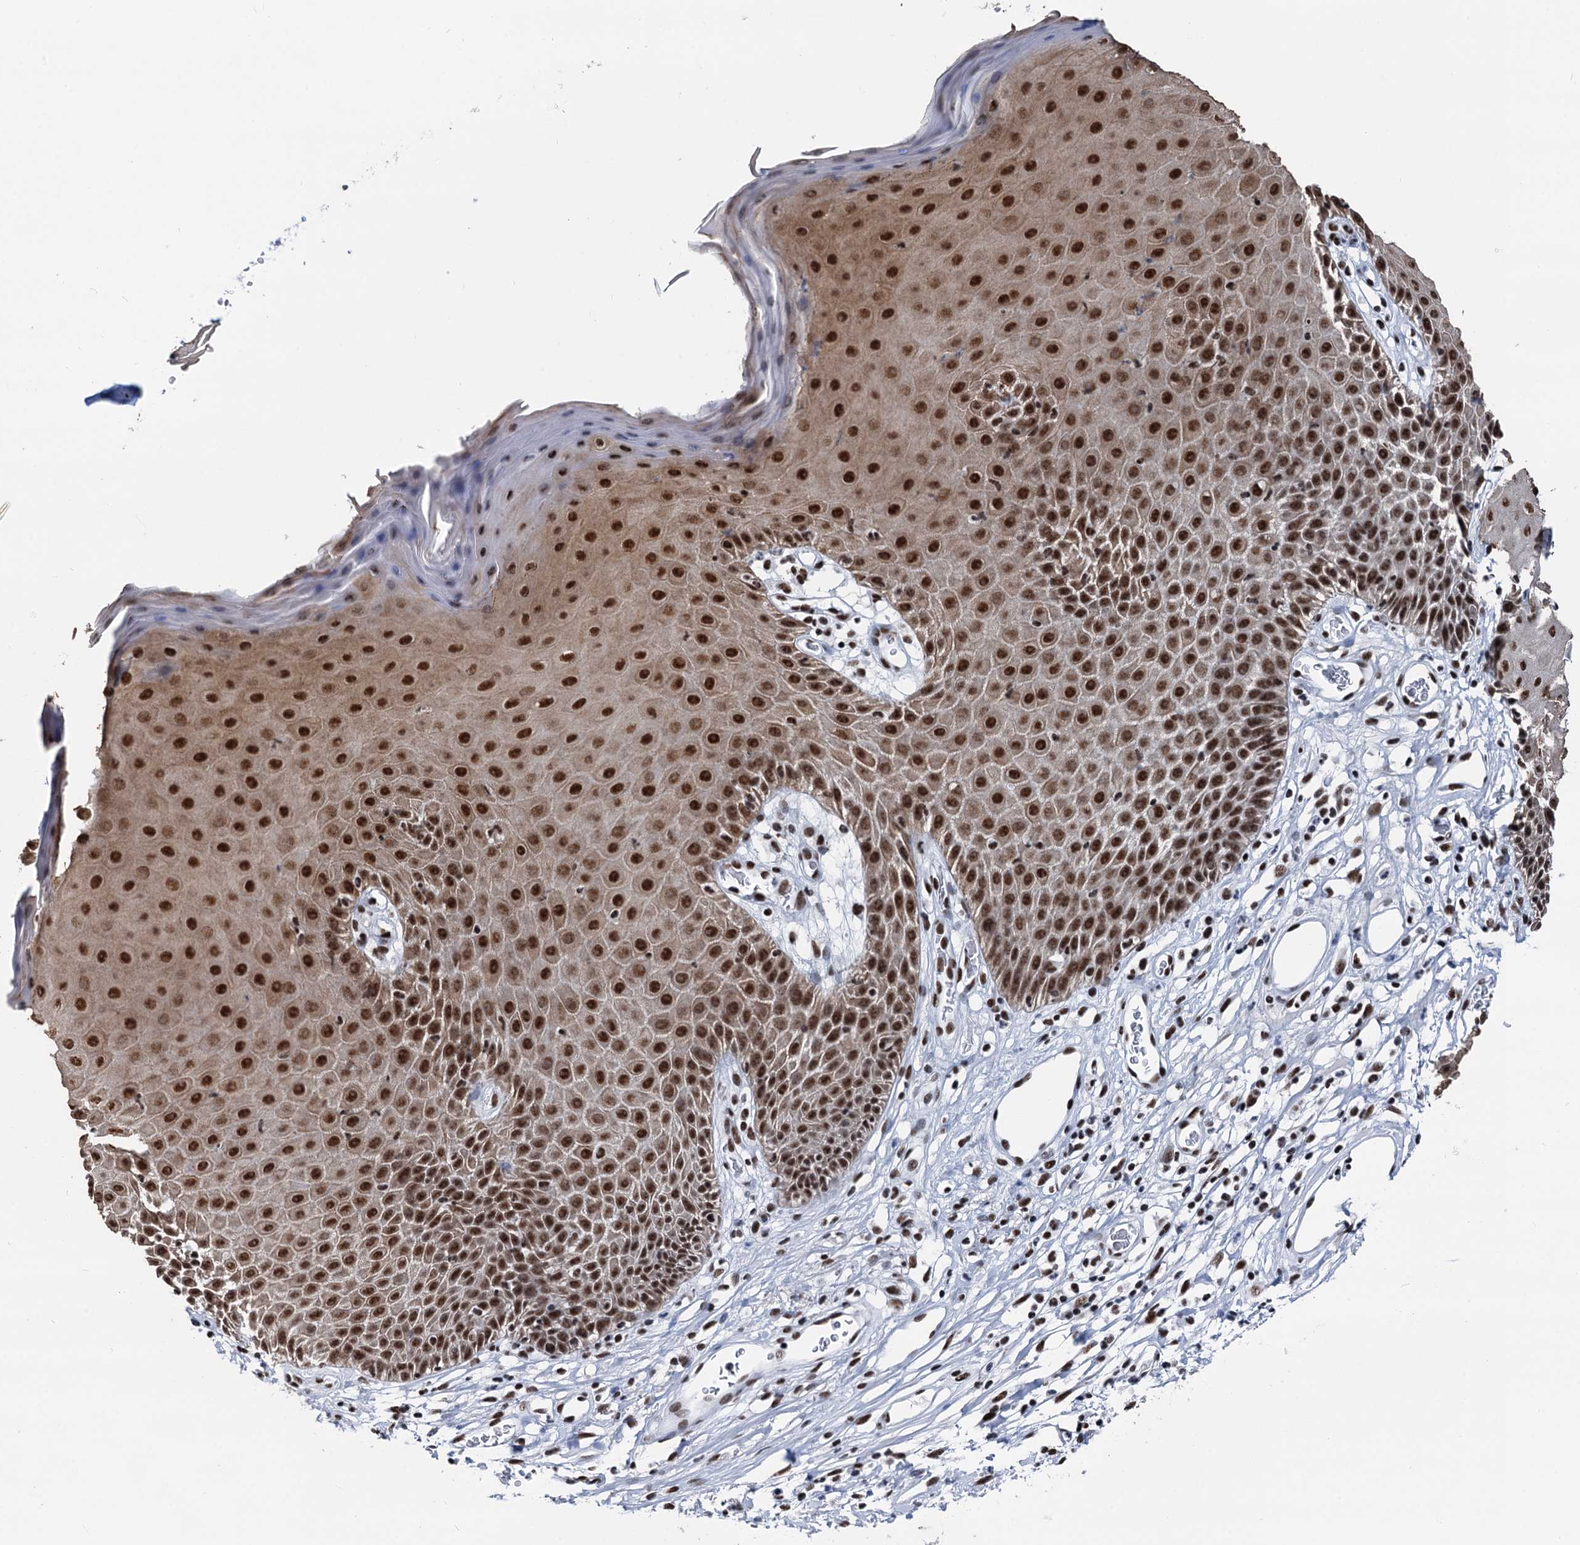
{"staining": {"intensity": "strong", "quantity": ">75%", "location": "cytoplasmic/membranous,nuclear"}, "tissue": "skin", "cell_type": "Epidermal cells", "image_type": "normal", "snomed": [{"axis": "morphology", "description": "Normal tissue, NOS"}, {"axis": "topography", "description": "Vulva"}], "caption": "Brown immunohistochemical staining in benign skin demonstrates strong cytoplasmic/membranous,nuclear expression in approximately >75% of epidermal cells. Immunohistochemistry stains the protein in brown and the nuclei are stained blue.", "gene": "DDX23", "patient": {"sex": "female", "age": 68}}